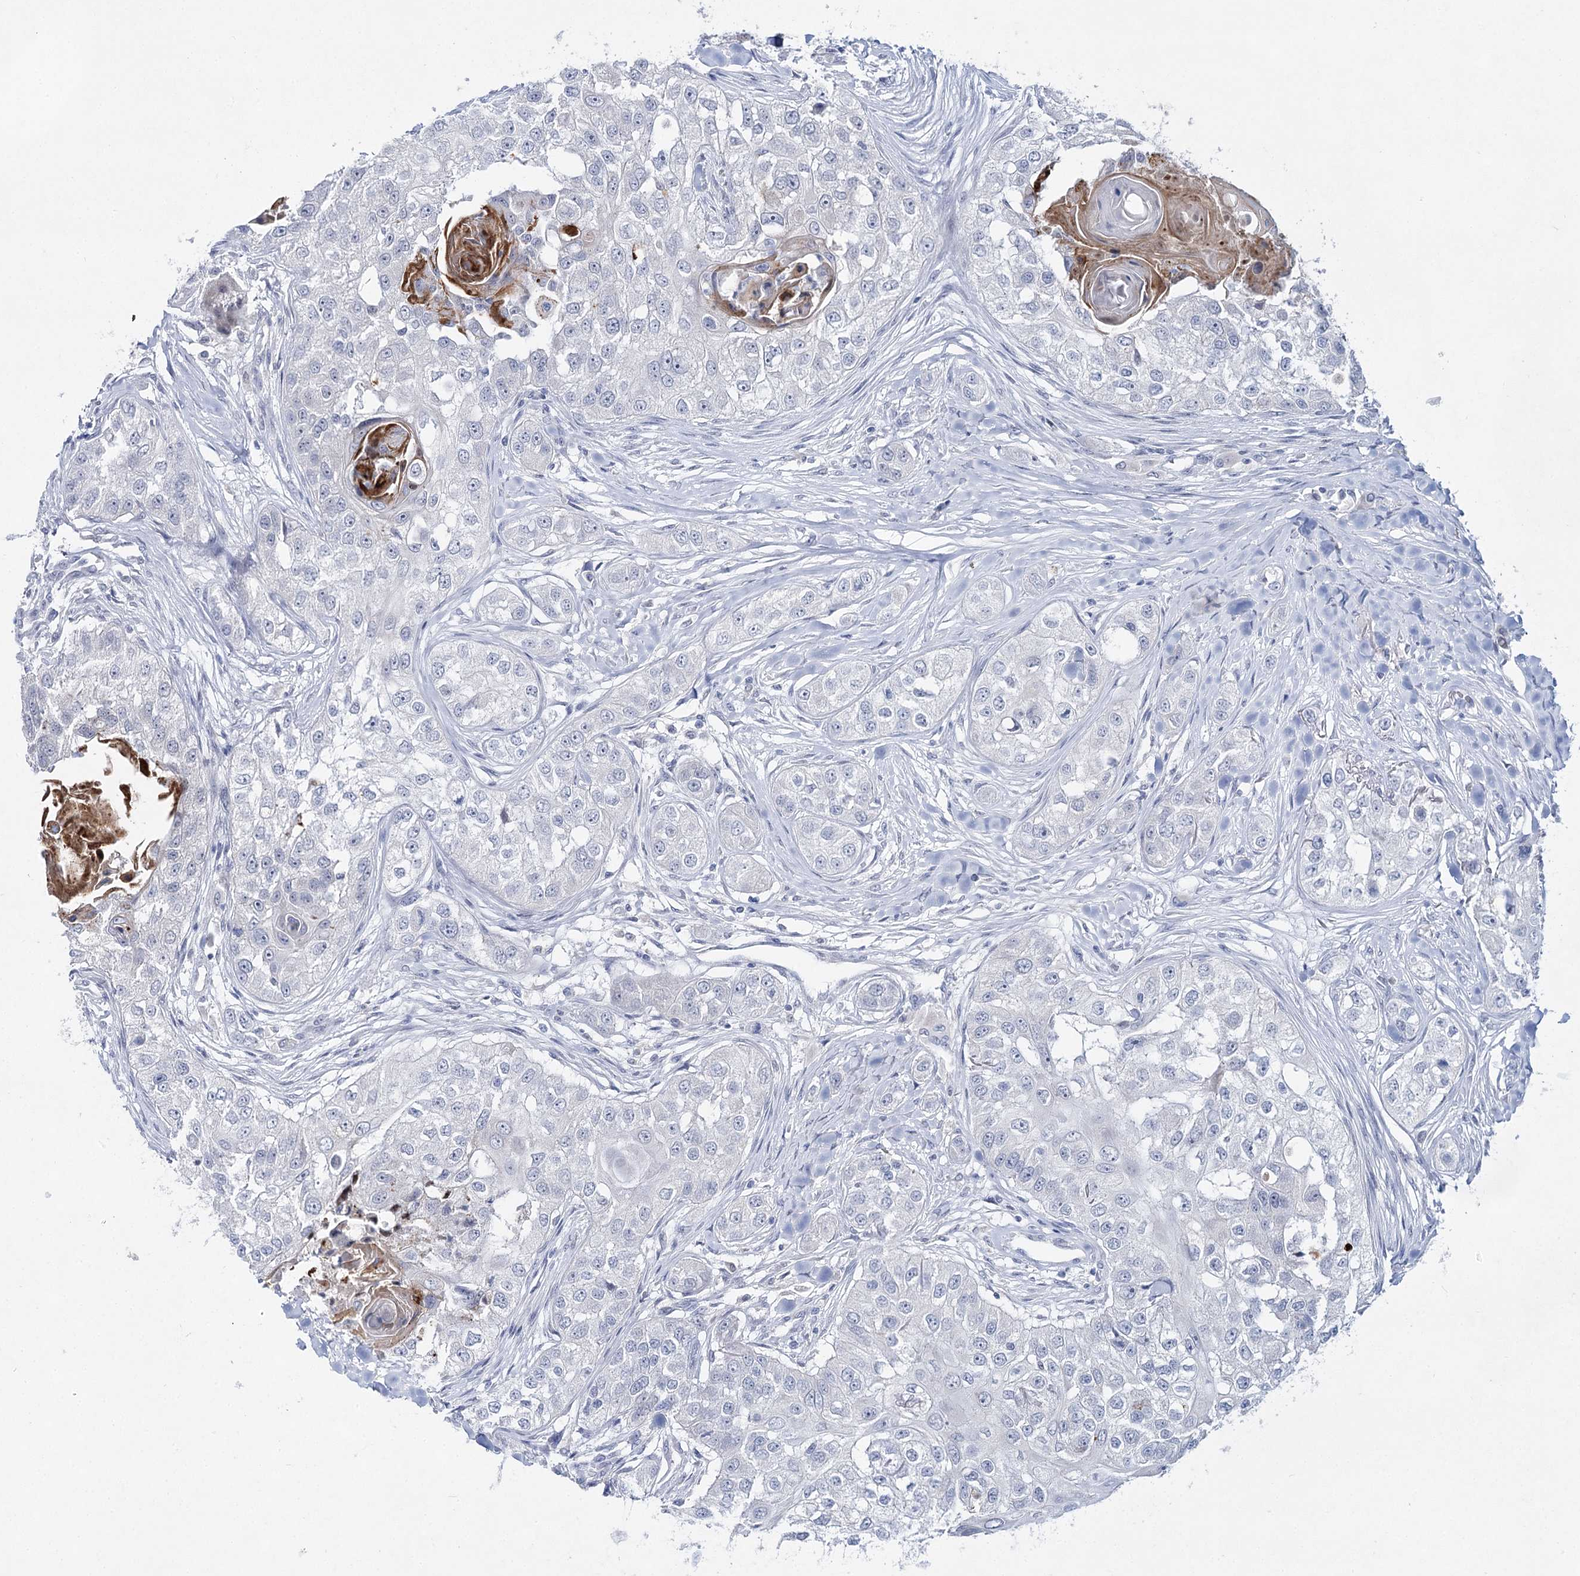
{"staining": {"intensity": "negative", "quantity": "none", "location": "none"}, "tissue": "head and neck cancer", "cell_type": "Tumor cells", "image_type": "cancer", "snomed": [{"axis": "morphology", "description": "Normal tissue, NOS"}, {"axis": "morphology", "description": "Squamous cell carcinoma, NOS"}, {"axis": "topography", "description": "Skeletal muscle"}, {"axis": "topography", "description": "Head-Neck"}], "caption": "The histopathology image demonstrates no staining of tumor cells in head and neck cancer. Nuclei are stained in blue.", "gene": "BPHL", "patient": {"sex": "male", "age": 51}}